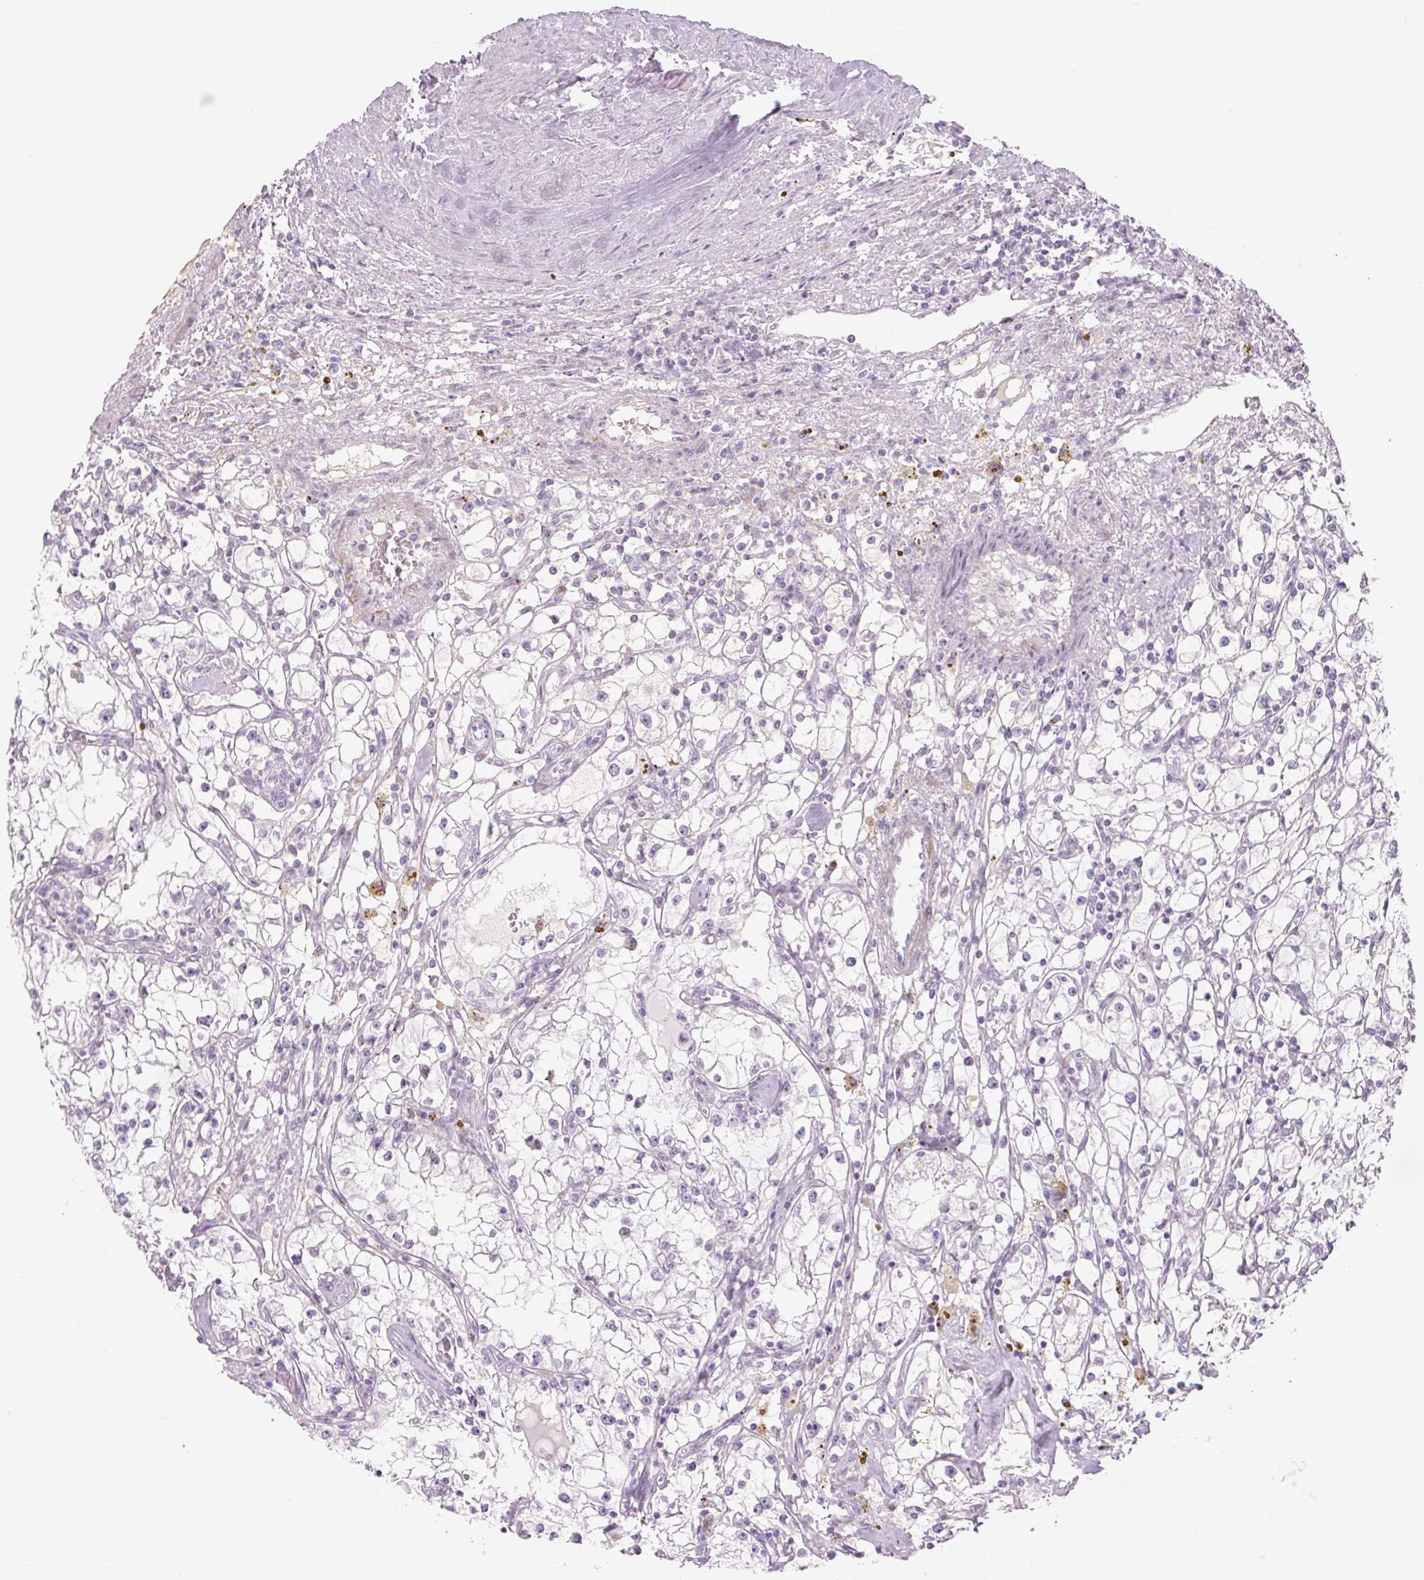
{"staining": {"intensity": "negative", "quantity": "none", "location": "none"}, "tissue": "renal cancer", "cell_type": "Tumor cells", "image_type": "cancer", "snomed": [{"axis": "morphology", "description": "Adenocarcinoma, NOS"}, {"axis": "topography", "description": "Kidney"}], "caption": "Immunohistochemistry (IHC) micrograph of neoplastic tissue: human renal adenocarcinoma stained with DAB (3,3'-diaminobenzidine) reveals no significant protein expression in tumor cells.", "gene": "PRM1", "patient": {"sex": "male", "age": 56}}